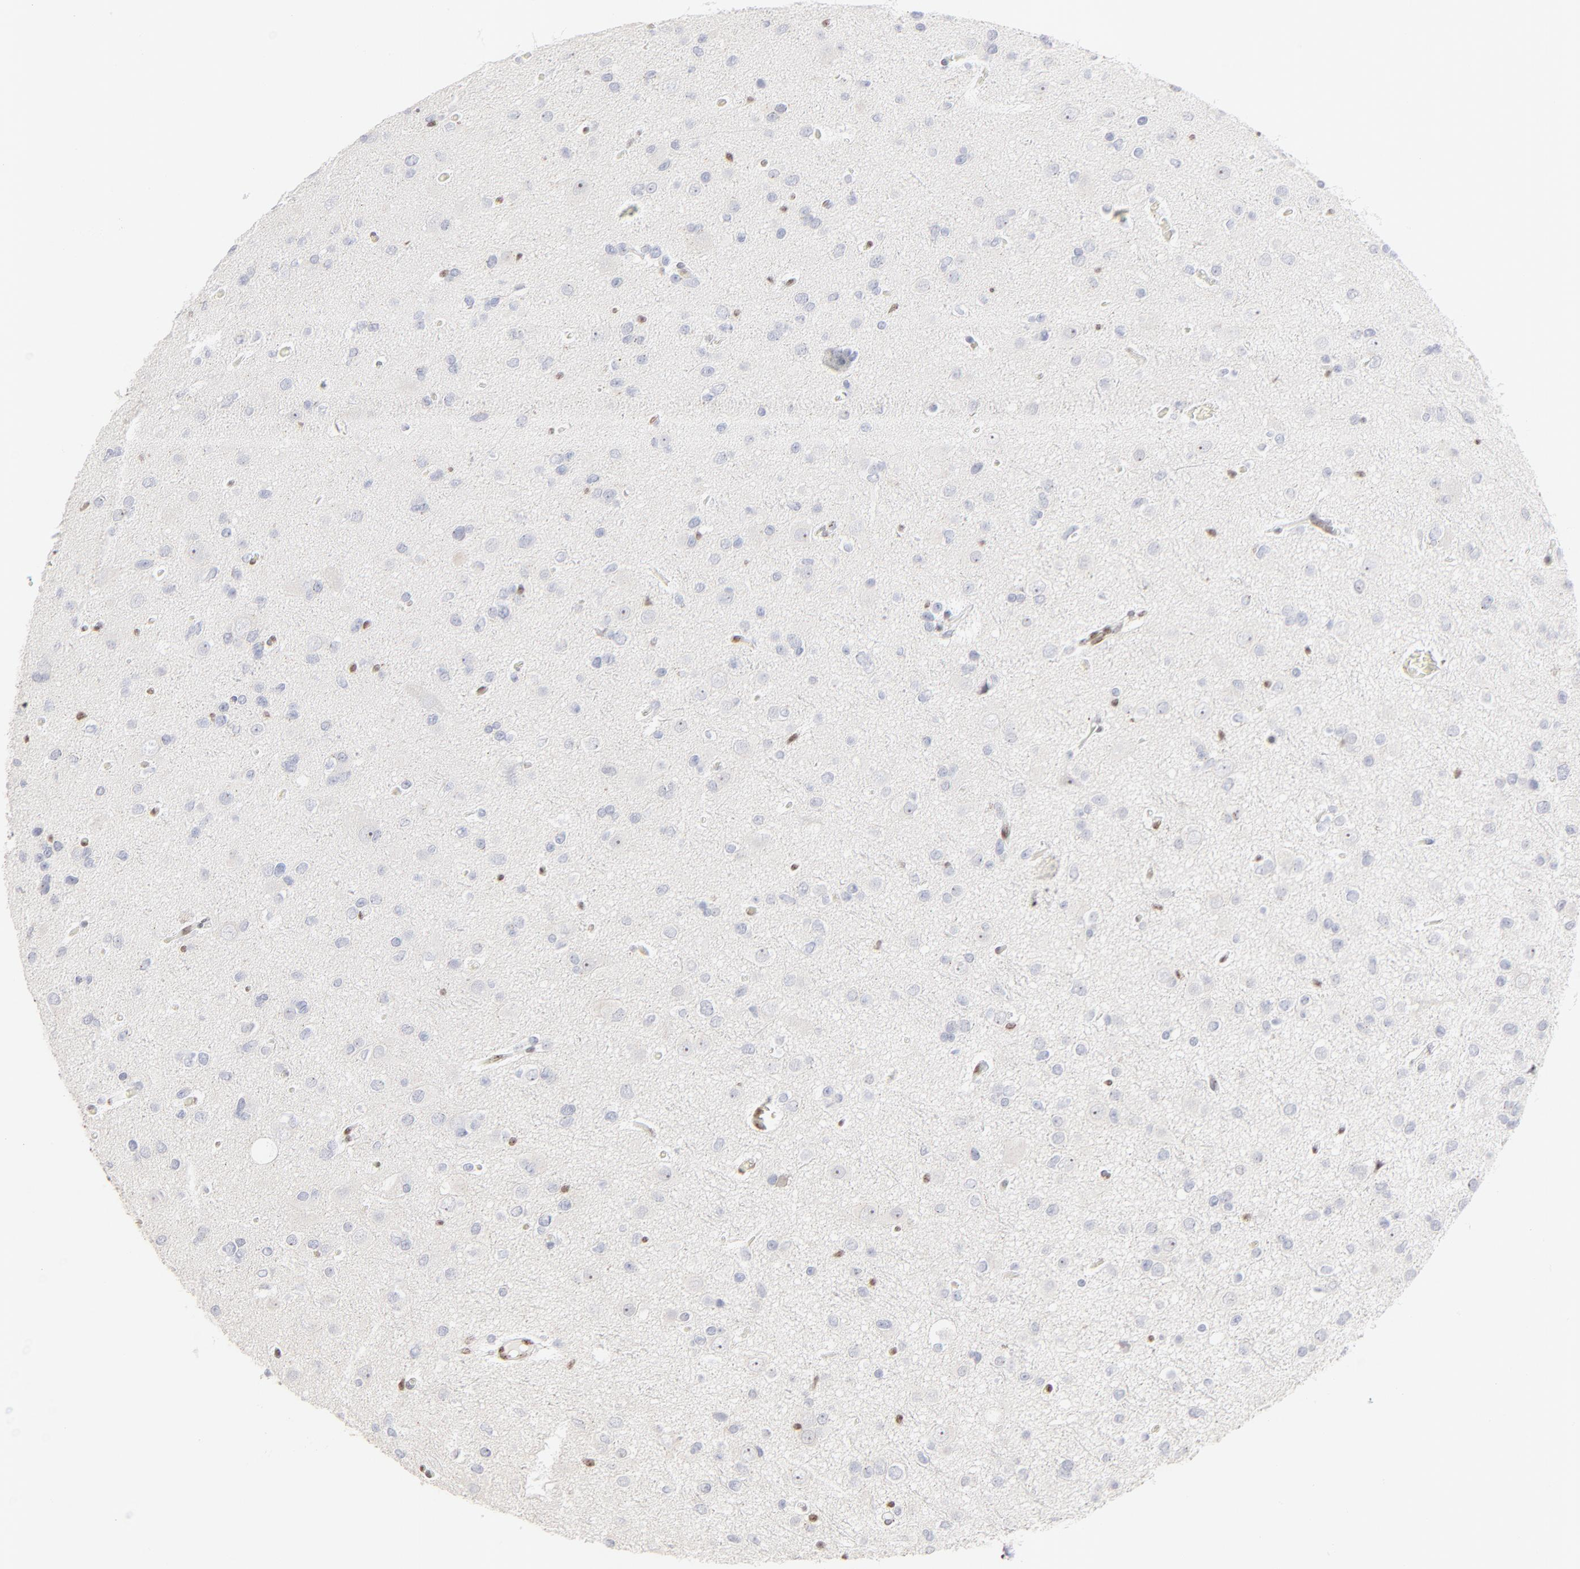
{"staining": {"intensity": "moderate", "quantity": "25%-75%", "location": "nuclear"}, "tissue": "glioma", "cell_type": "Tumor cells", "image_type": "cancer", "snomed": [{"axis": "morphology", "description": "Glioma, malignant, Low grade"}, {"axis": "topography", "description": "Brain"}], "caption": "Glioma stained with DAB (3,3'-diaminobenzidine) immunohistochemistry exhibits medium levels of moderate nuclear positivity in about 25%-75% of tumor cells.", "gene": "NFIL3", "patient": {"sex": "male", "age": 42}}